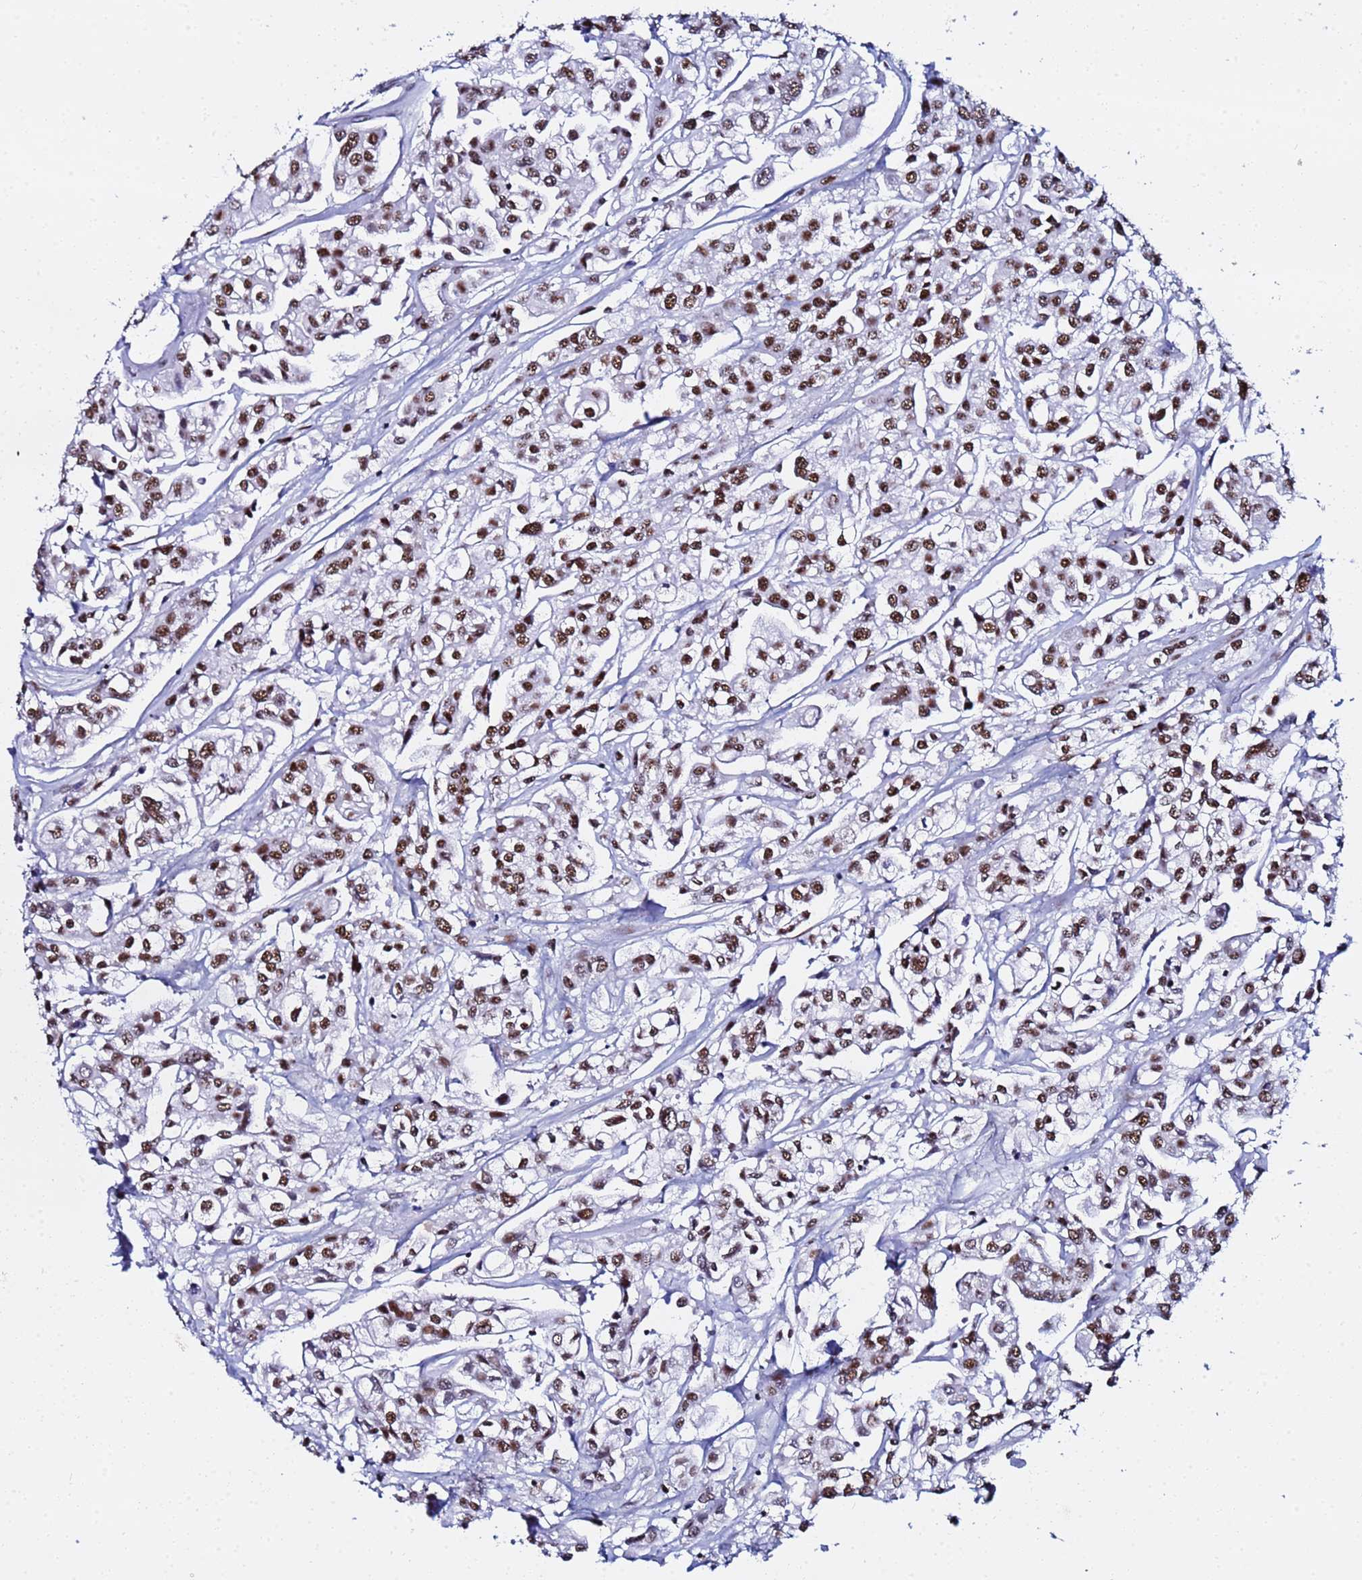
{"staining": {"intensity": "moderate", "quantity": ">75%", "location": "nuclear"}, "tissue": "urothelial cancer", "cell_type": "Tumor cells", "image_type": "cancer", "snomed": [{"axis": "morphology", "description": "Urothelial carcinoma, High grade"}, {"axis": "topography", "description": "Urinary bladder"}], "caption": "Protein staining of urothelial cancer tissue displays moderate nuclear positivity in approximately >75% of tumor cells. The staining was performed using DAB (3,3'-diaminobenzidine) to visualize the protein expression in brown, while the nuclei were stained in blue with hematoxylin (Magnification: 20x).", "gene": "SNRPA1", "patient": {"sex": "male", "age": 67}}